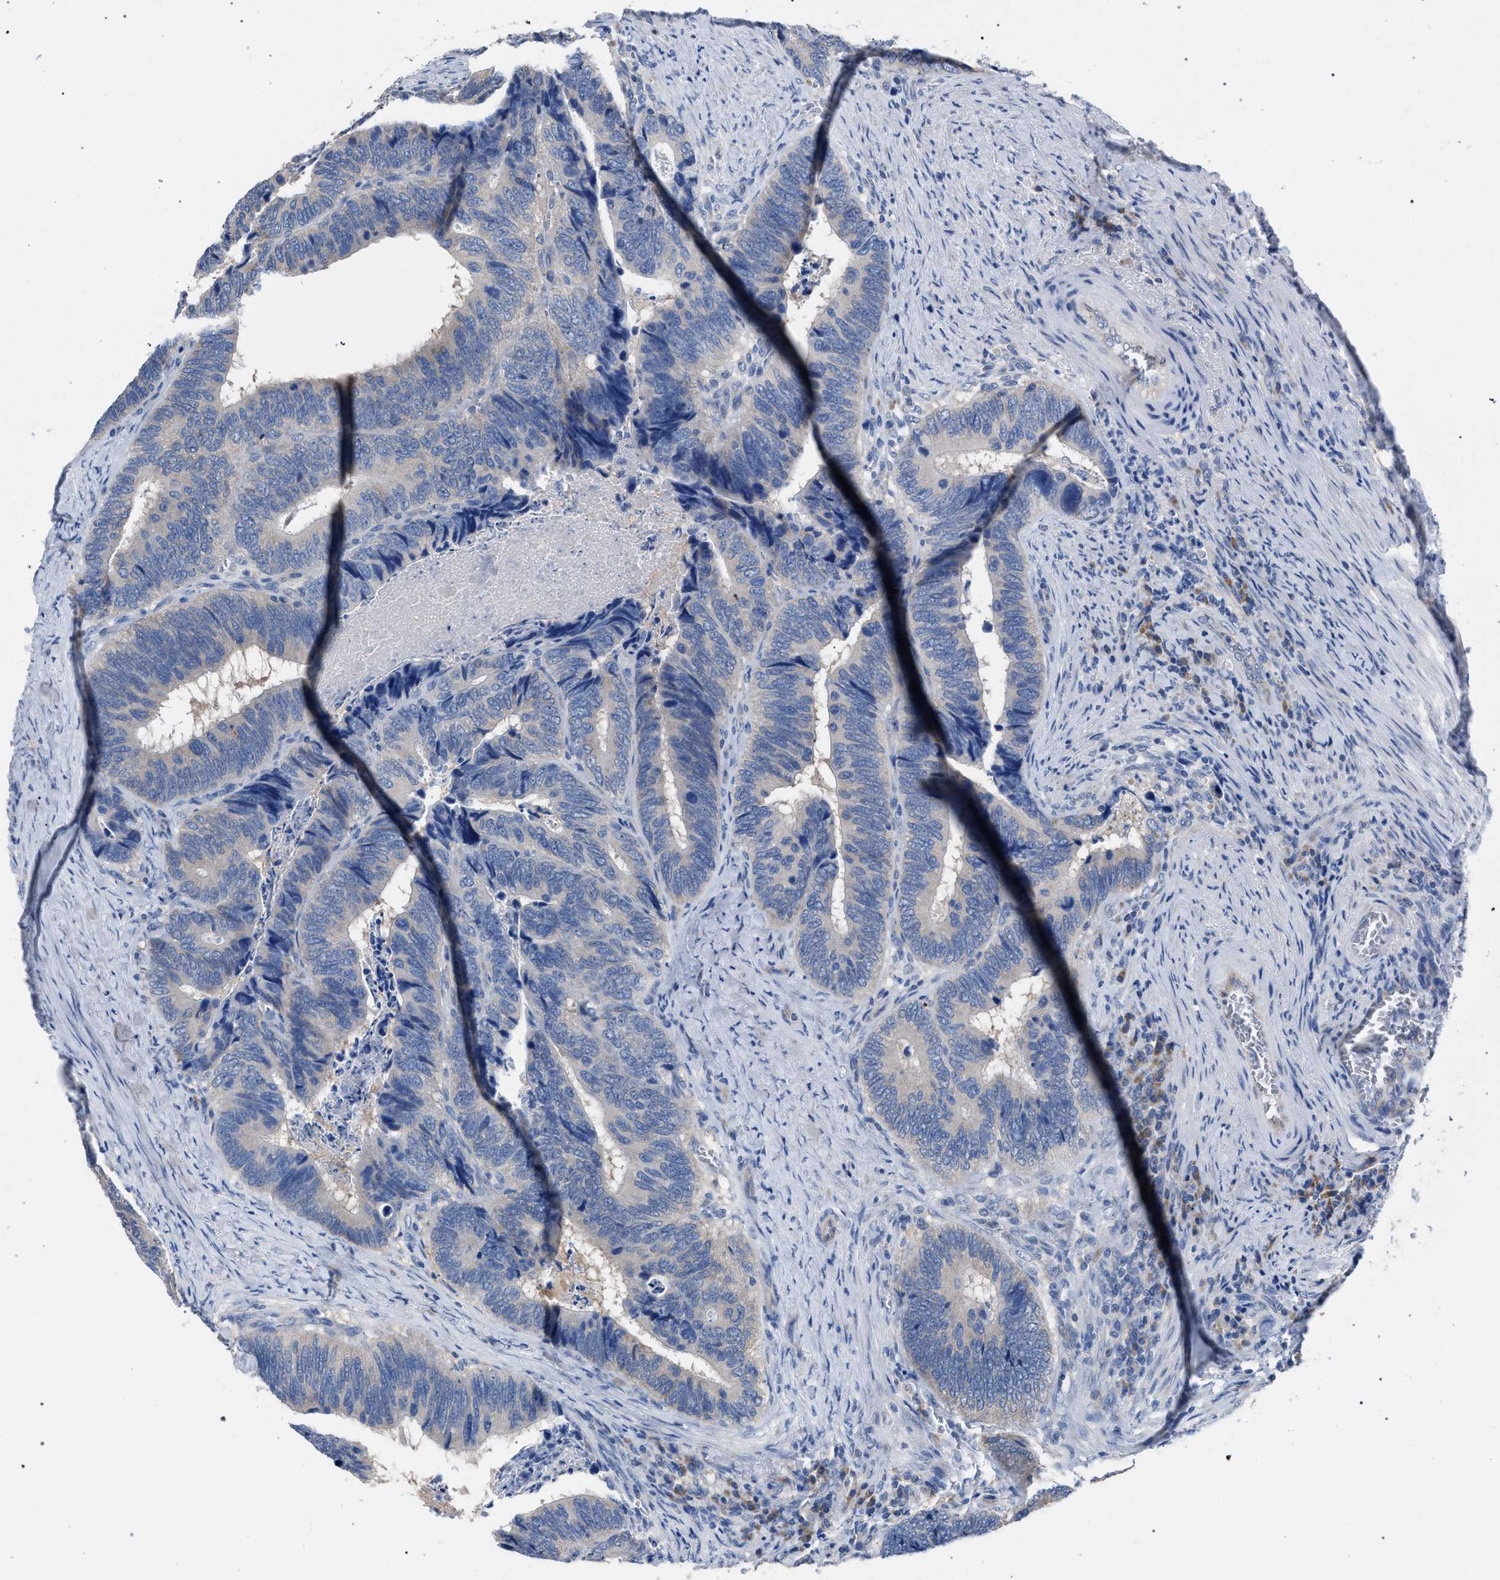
{"staining": {"intensity": "weak", "quantity": "<25%", "location": "cytoplasmic/membranous"}, "tissue": "colorectal cancer", "cell_type": "Tumor cells", "image_type": "cancer", "snomed": [{"axis": "morphology", "description": "Adenocarcinoma, NOS"}, {"axis": "topography", "description": "Colon"}], "caption": "Immunohistochemical staining of colorectal cancer exhibits no significant expression in tumor cells.", "gene": "CRYZ", "patient": {"sex": "male", "age": 72}}